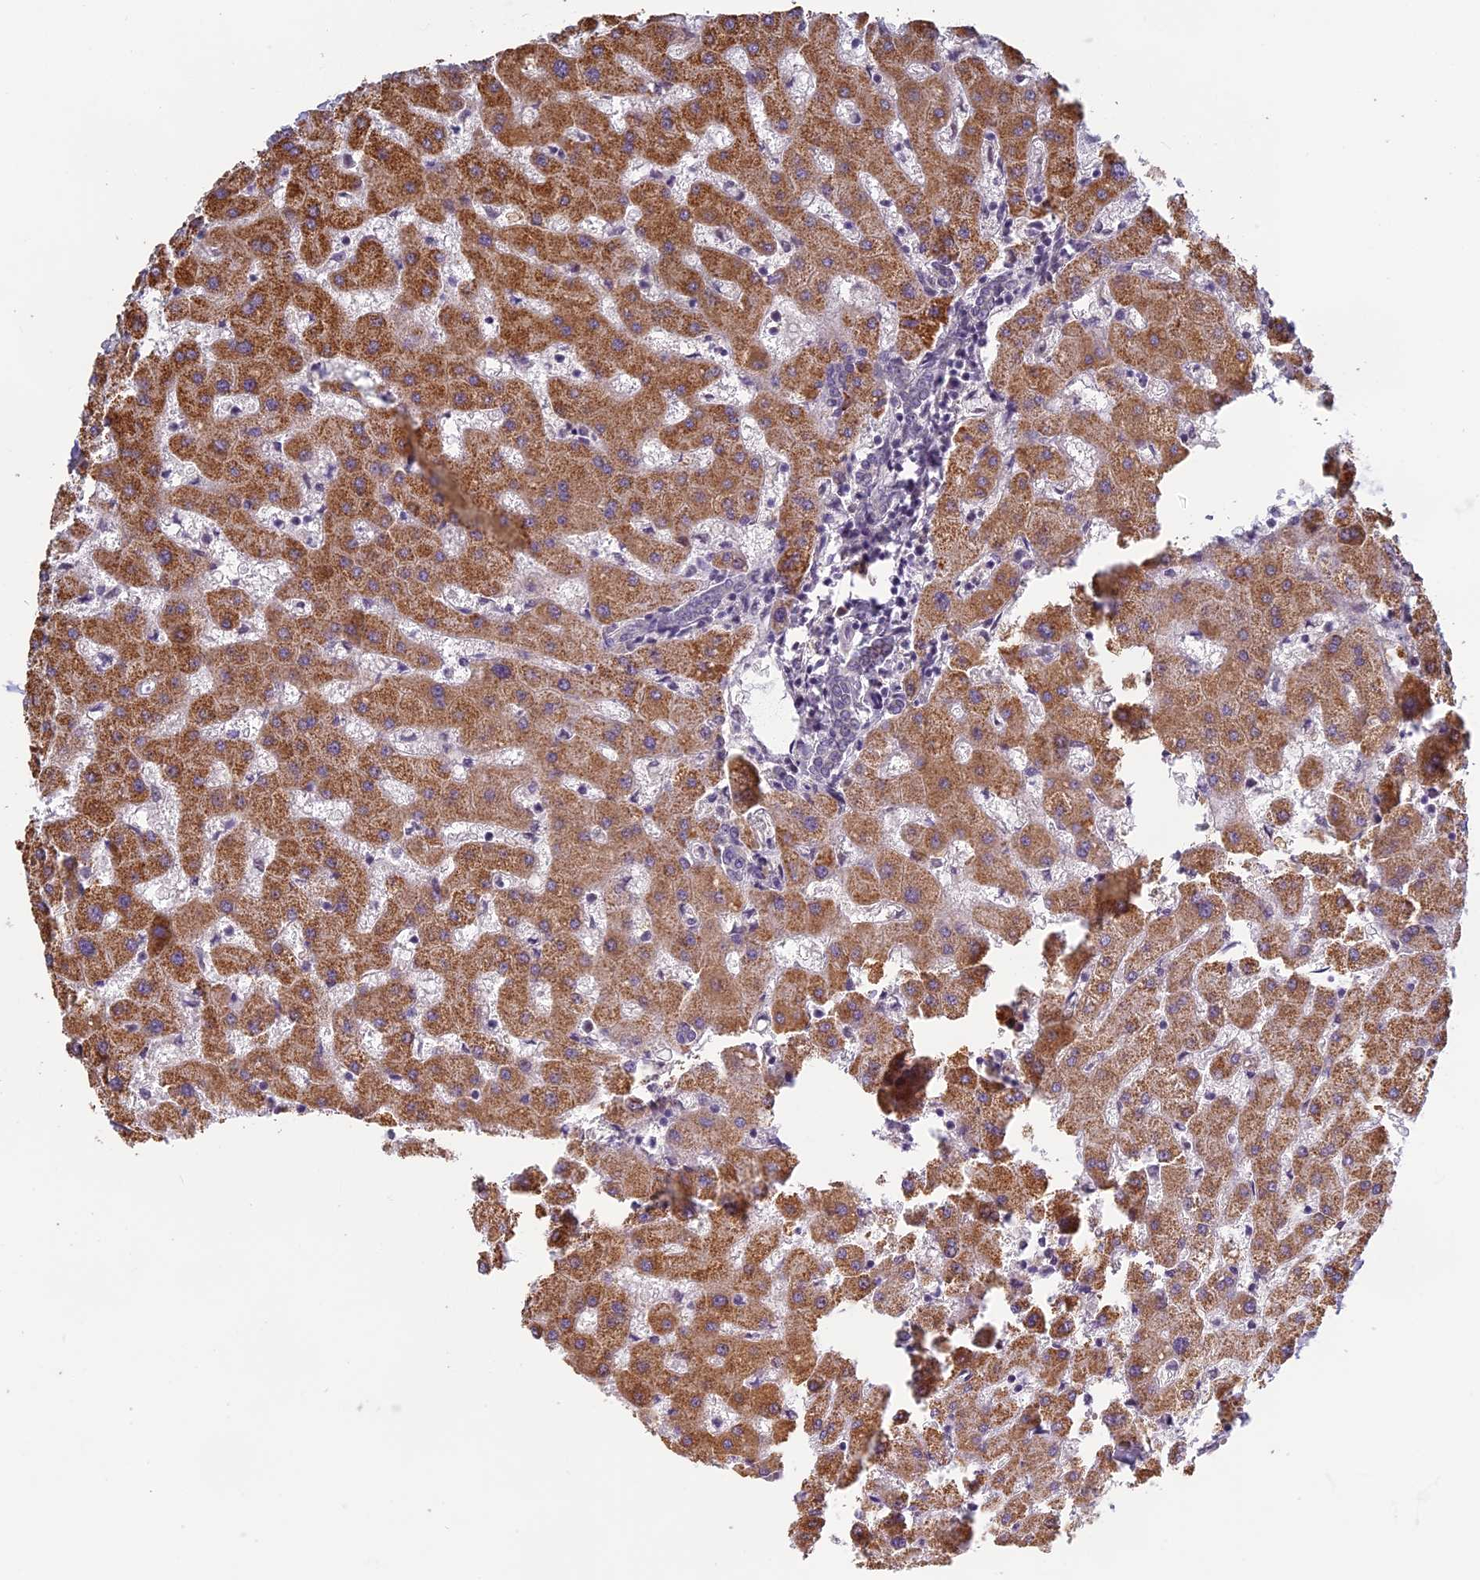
{"staining": {"intensity": "negative", "quantity": "none", "location": "none"}, "tissue": "liver", "cell_type": "Cholangiocytes", "image_type": "normal", "snomed": [{"axis": "morphology", "description": "Normal tissue, NOS"}, {"axis": "topography", "description": "Liver"}], "caption": "The photomicrograph displays no significant expression in cholangiocytes of liver.", "gene": "MORF4L1", "patient": {"sex": "female", "age": 63}}